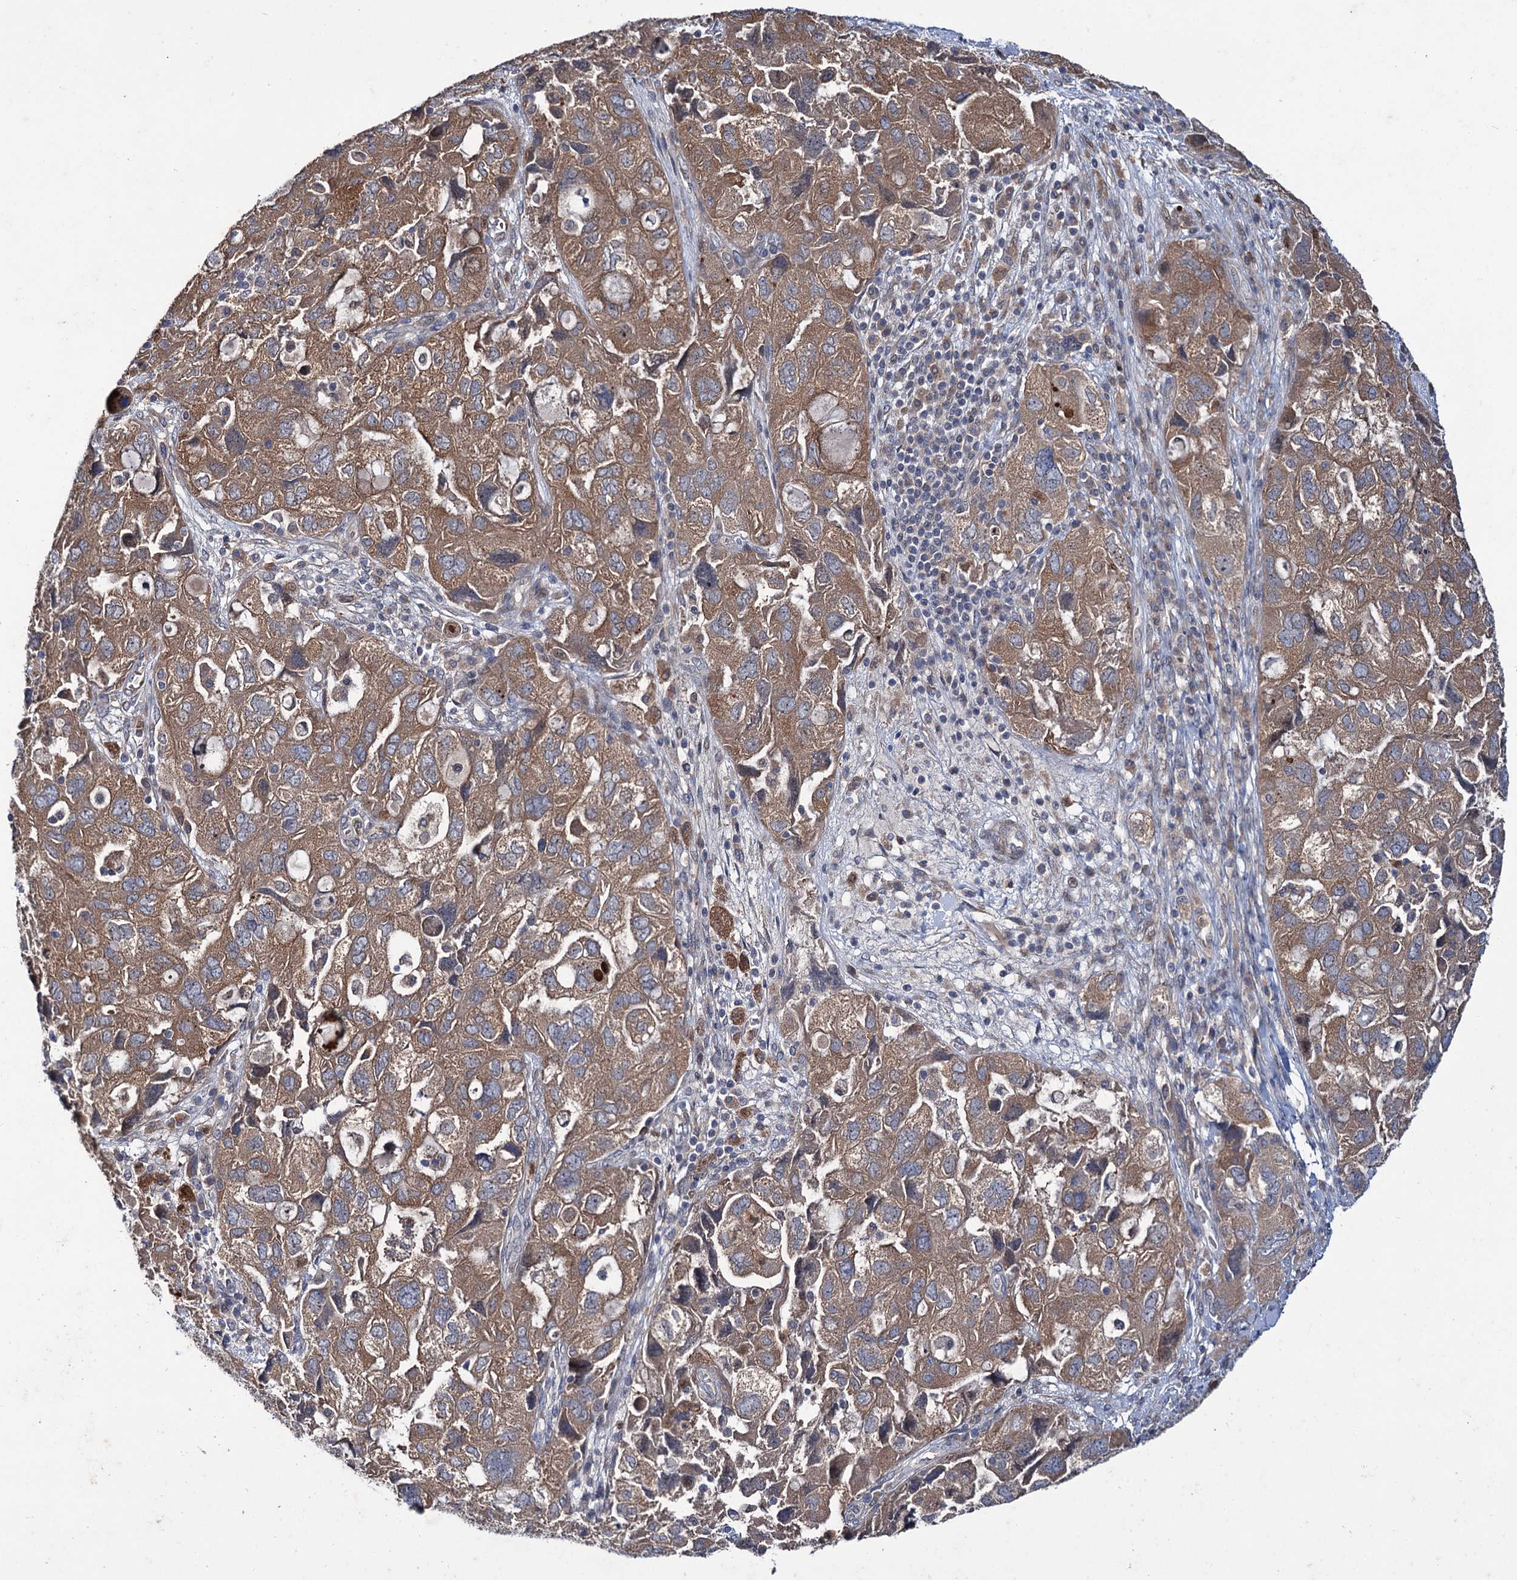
{"staining": {"intensity": "moderate", "quantity": ">75%", "location": "cytoplasmic/membranous"}, "tissue": "ovarian cancer", "cell_type": "Tumor cells", "image_type": "cancer", "snomed": [{"axis": "morphology", "description": "Carcinoma, NOS"}, {"axis": "morphology", "description": "Cystadenocarcinoma, serous, NOS"}, {"axis": "topography", "description": "Ovary"}], "caption": "Ovarian carcinoma tissue shows moderate cytoplasmic/membranous staining in approximately >75% of tumor cells (DAB IHC with brightfield microscopy, high magnification).", "gene": "PTPN3", "patient": {"sex": "female", "age": 69}}